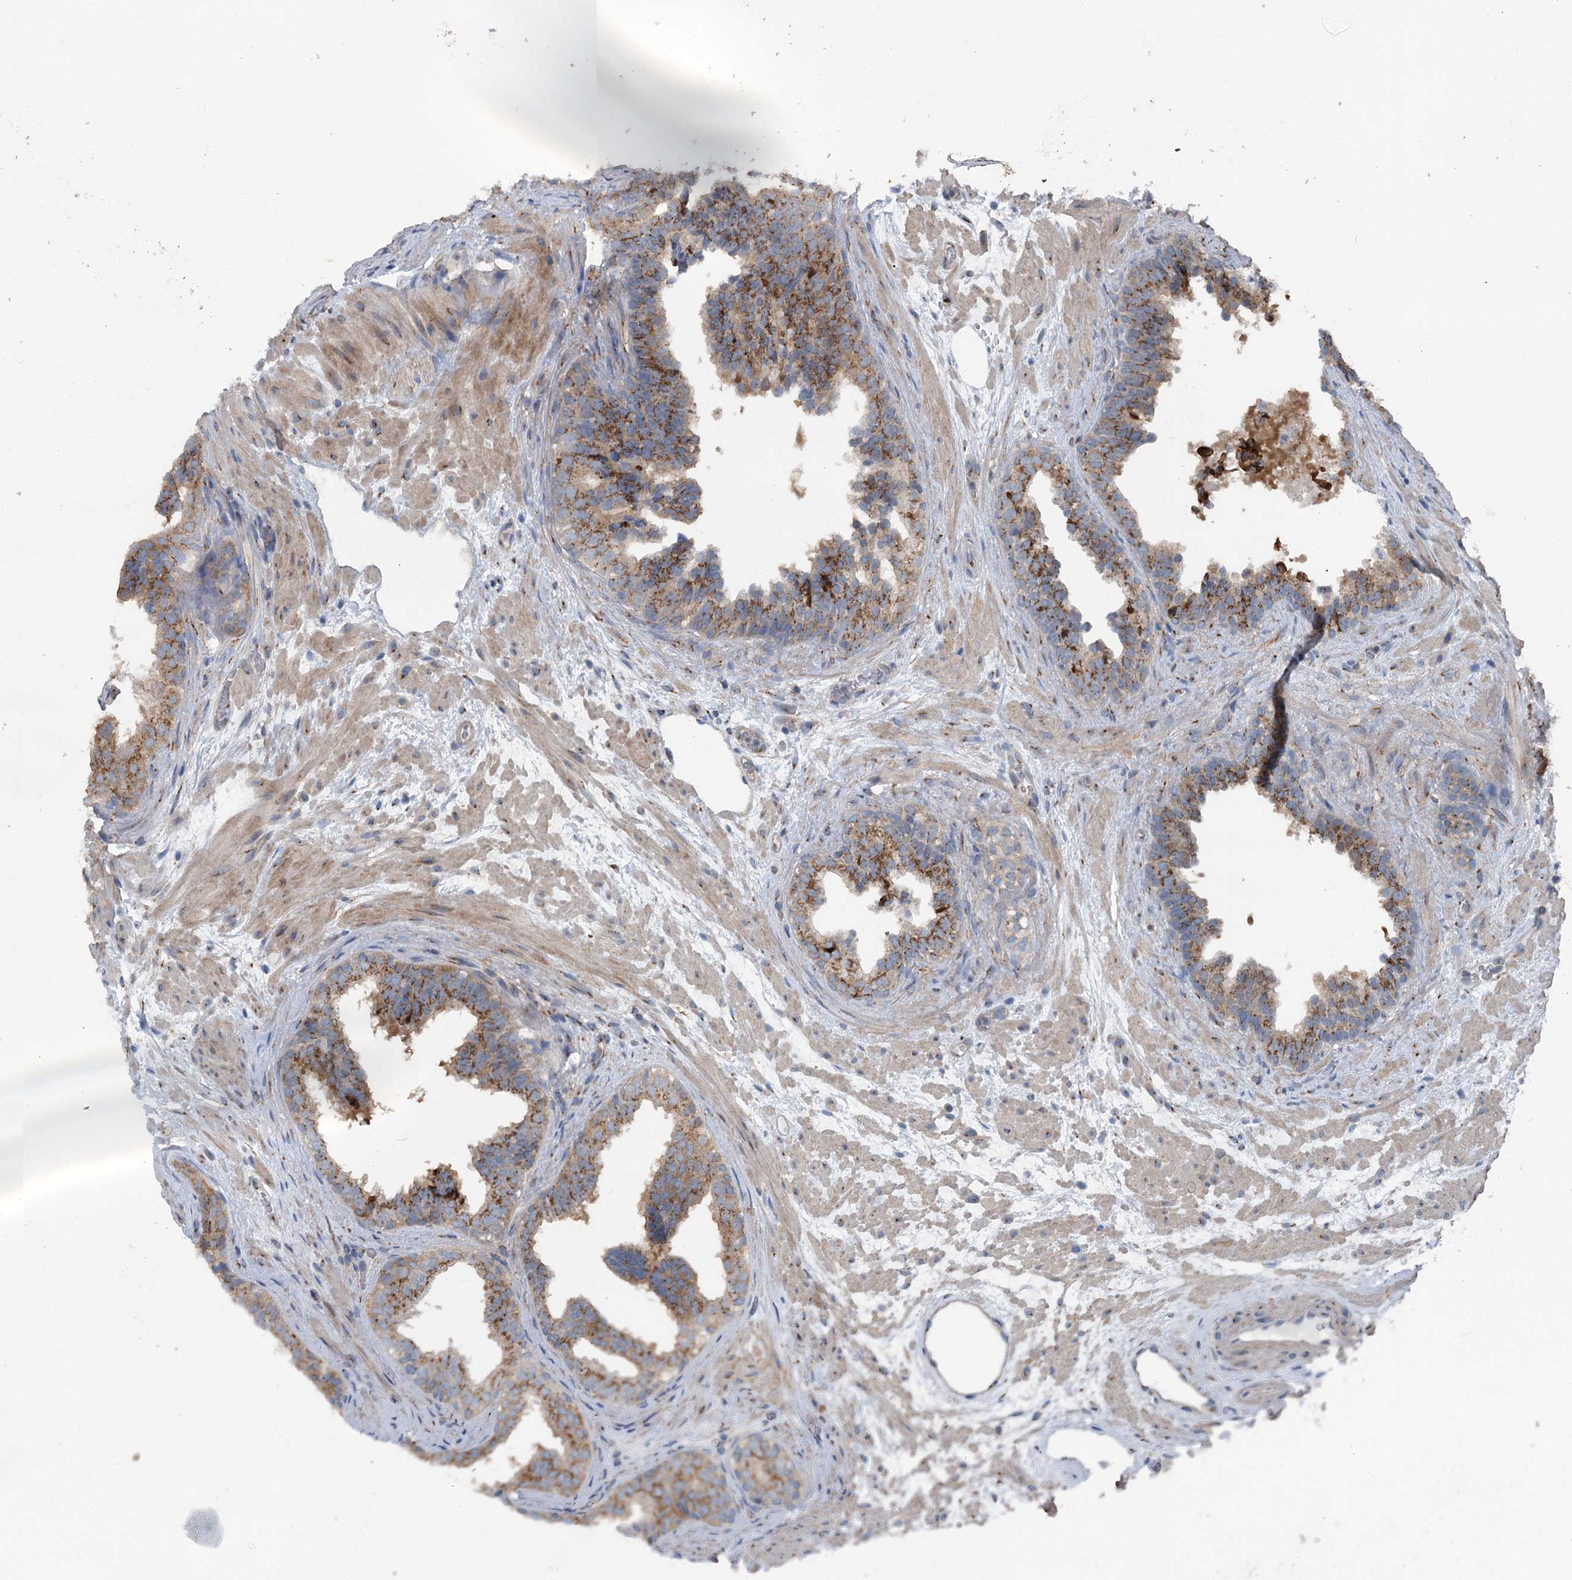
{"staining": {"intensity": "strong", "quantity": "25%-75%", "location": "cytoplasmic/membranous"}, "tissue": "prostate cancer", "cell_type": "Tumor cells", "image_type": "cancer", "snomed": [{"axis": "morphology", "description": "Adenocarcinoma, High grade"}, {"axis": "topography", "description": "Prostate"}], "caption": "Immunohistochemistry image of neoplastic tissue: prostate adenocarcinoma (high-grade) stained using immunohistochemistry demonstrates high levels of strong protein expression localized specifically in the cytoplasmic/membranous of tumor cells, appearing as a cytoplasmic/membranous brown color.", "gene": "ITIH5", "patient": {"sex": "male", "age": 59}}